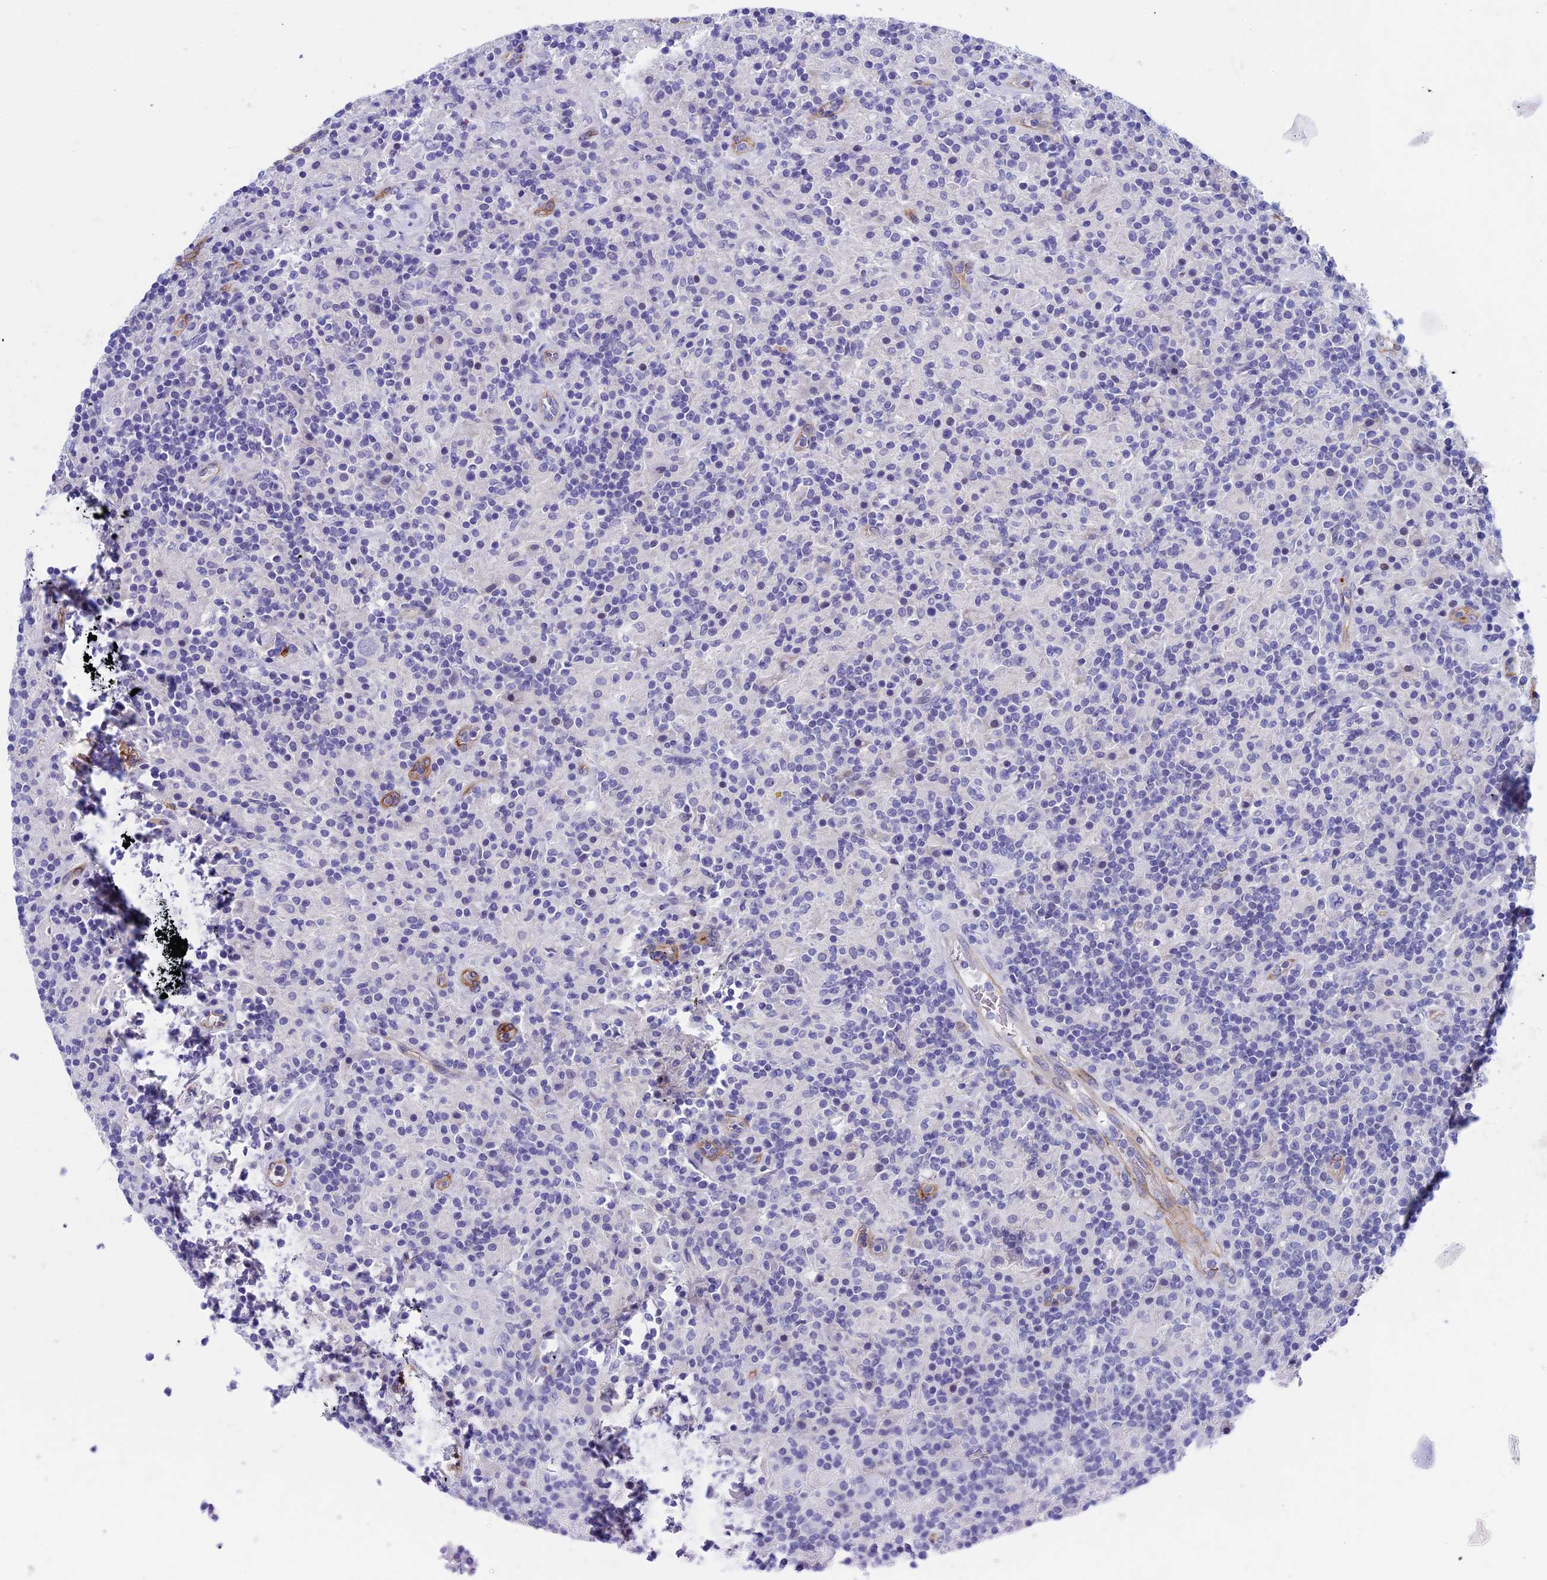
{"staining": {"intensity": "negative", "quantity": "none", "location": "none"}, "tissue": "lymphoma", "cell_type": "Tumor cells", "image_type": "cancer", "snomed": [{"axis": "morphology", "description": "Hodgkin's disease, NOS"}, {"axis": "topography", "description": "Lymph node"}], "caption": "High power microscopy photomicrograph of an immunohistochemistry (IHC) photomicrograph of lymphoma, revealing no significant staining in tumor cells.", "gene": "INSYN1", "patient": {"sex": "male", "age": 70}}